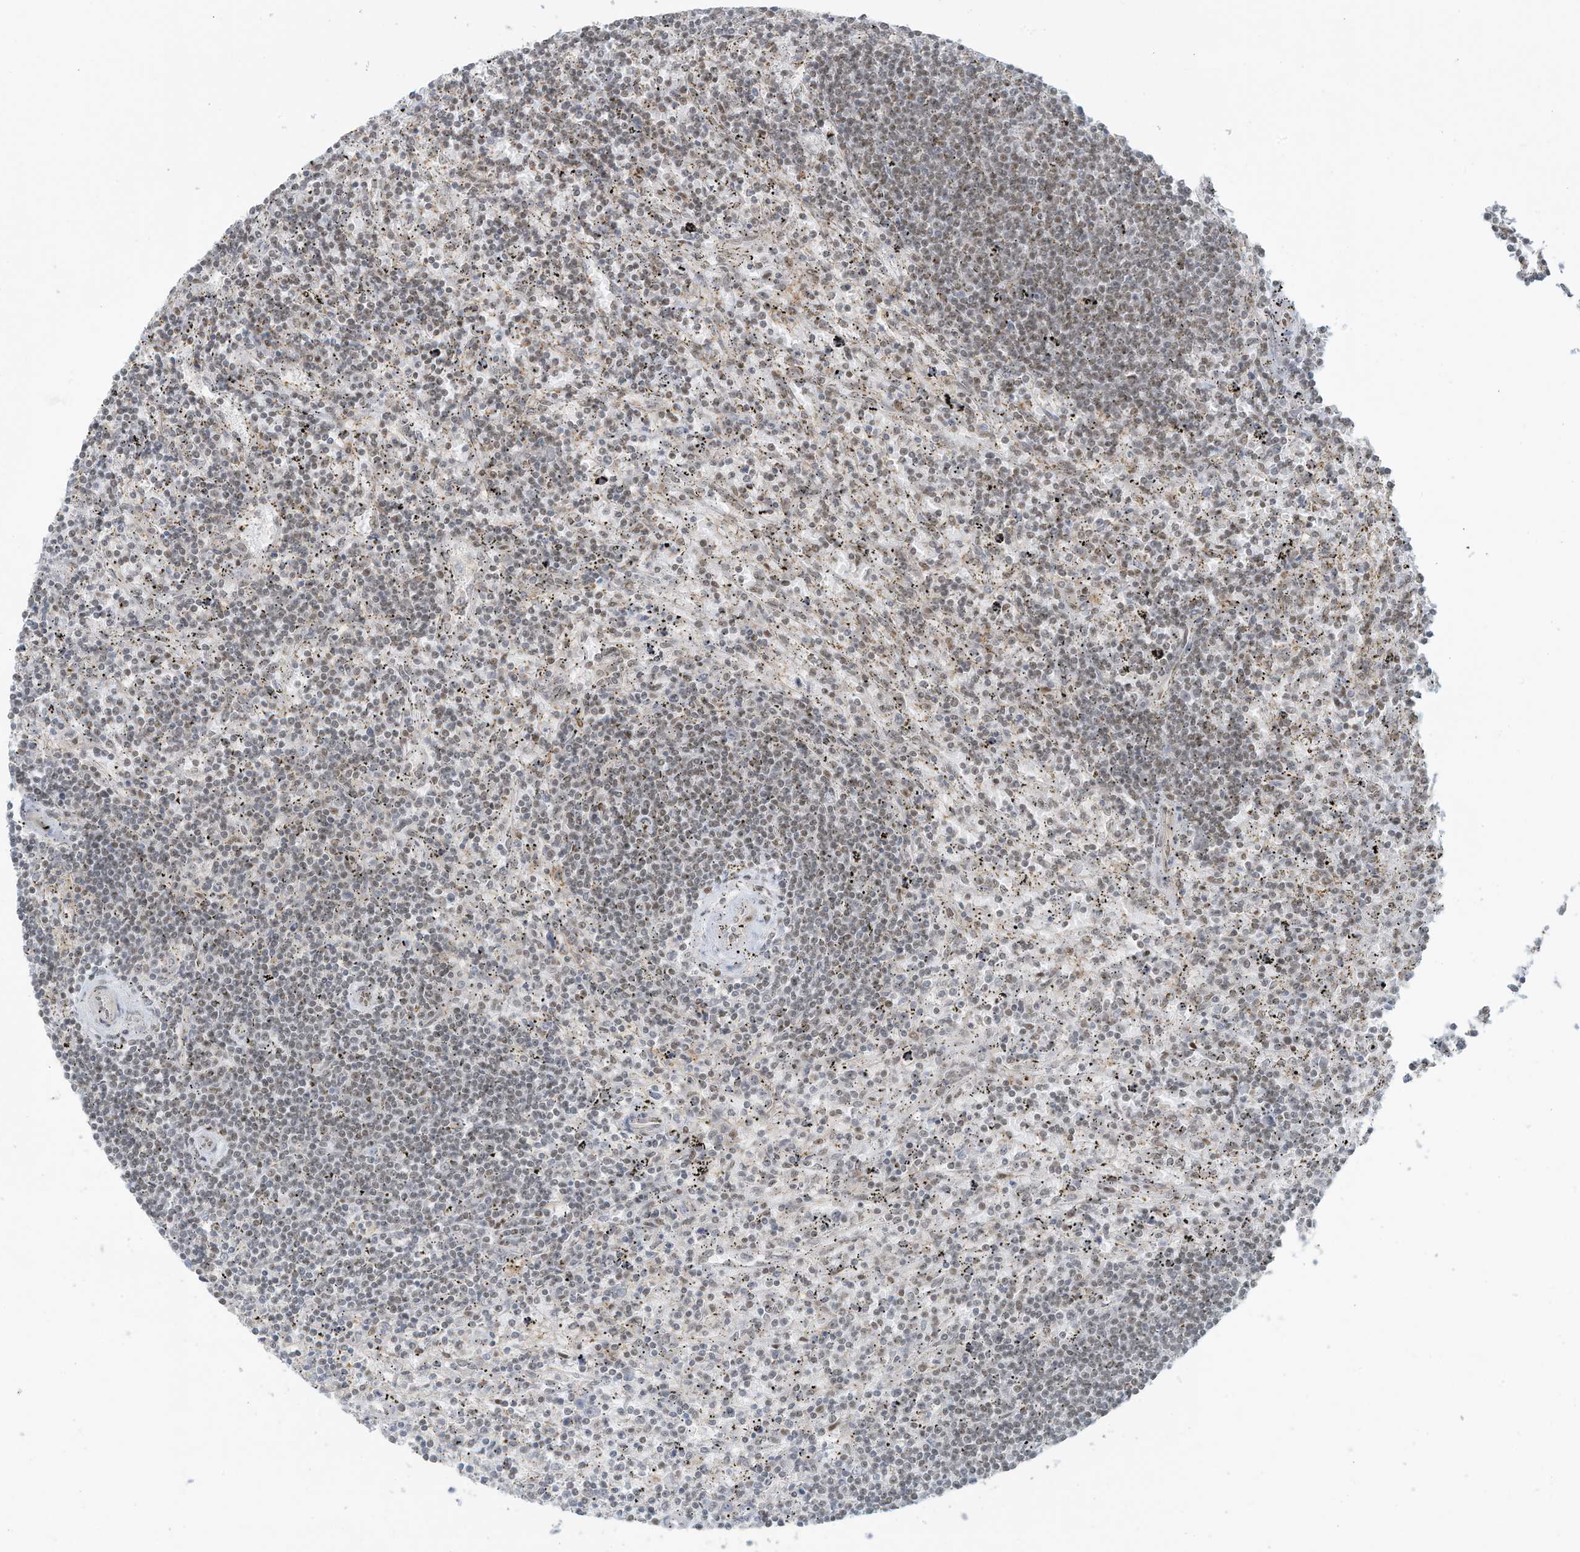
{"staining": {"intensity": "weak", "quantity": ">75%", "location": "nuclear"}, "tissue": "lymphoma", "cell_type": "Tumor cells", "image_type": "cancer", "snomed": [{"axis": "morphology", "description": "Malignant lymphoma, non-Hodgkin's type, Low grade"}, {"axis": "topography", "description": "Spleen"}], "caption": "Weak nuclear expression is seen in about >75% of tumor cells in lymphoma.", "gene": "DBR1", "patient": {"sex": "male", "age": 76}}